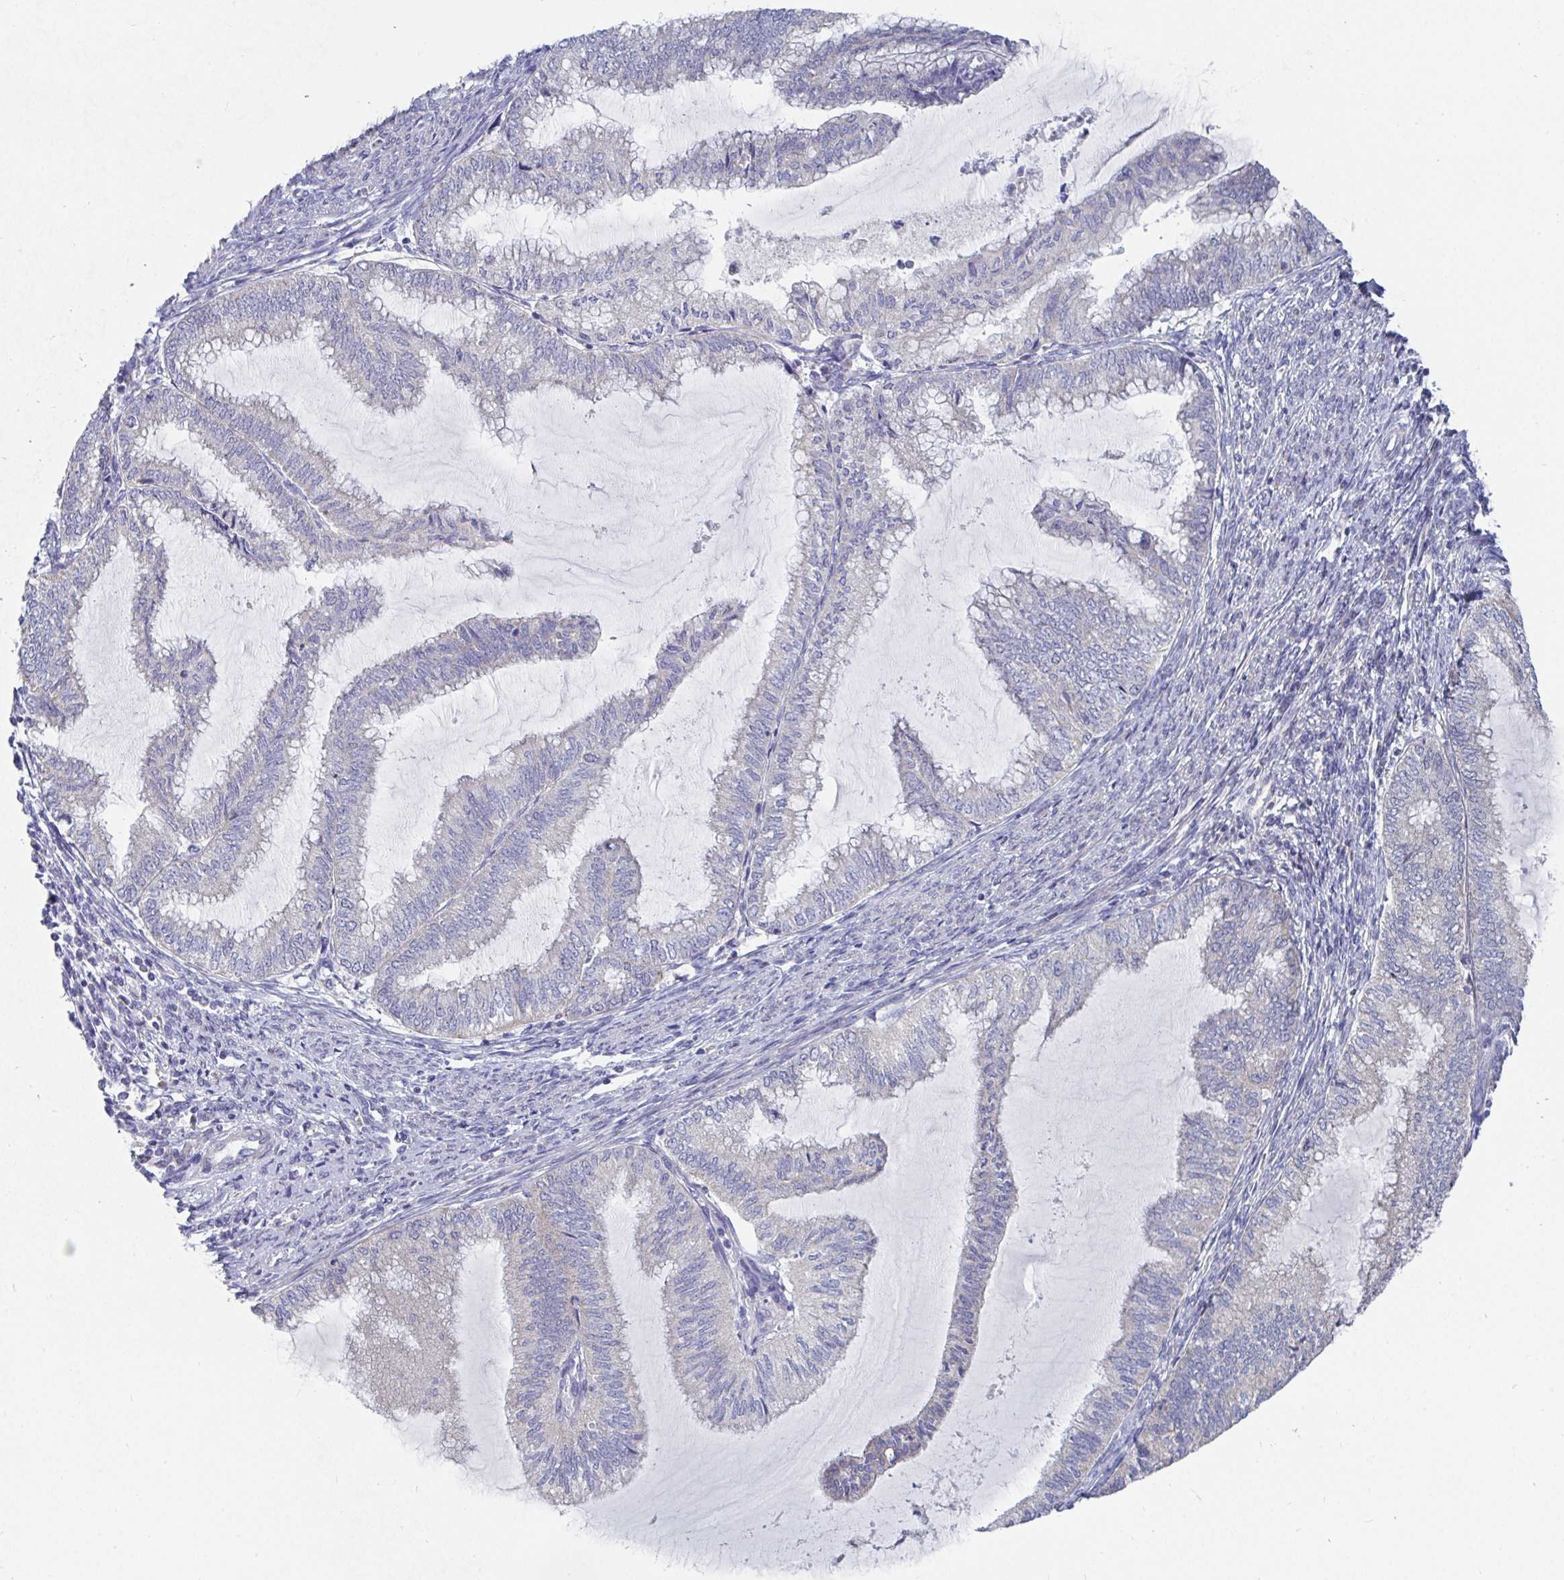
{"staining": {"intensity": "negative", "quantity": "none", "location": "none"}, "tissue": "endometrial cancer", "cell_type": "Tumor cells", "image_type": "cancer", "snomed": [{"axis": "morphology", "description": "Adenocarcinoma, NOS"}, {"axis": "topography", "description": "Endometrium"}], "caption": "Immunohistochemistry micrograph of neoplastic tissue: human endometrial adenocarcinoma stained with DAB (3,3'-diaminobenzidine) exhibits no significant protein expression in tumor cells.", "gene": "ATP5F1C", "patient": {"sex": "female", "age": 79}}